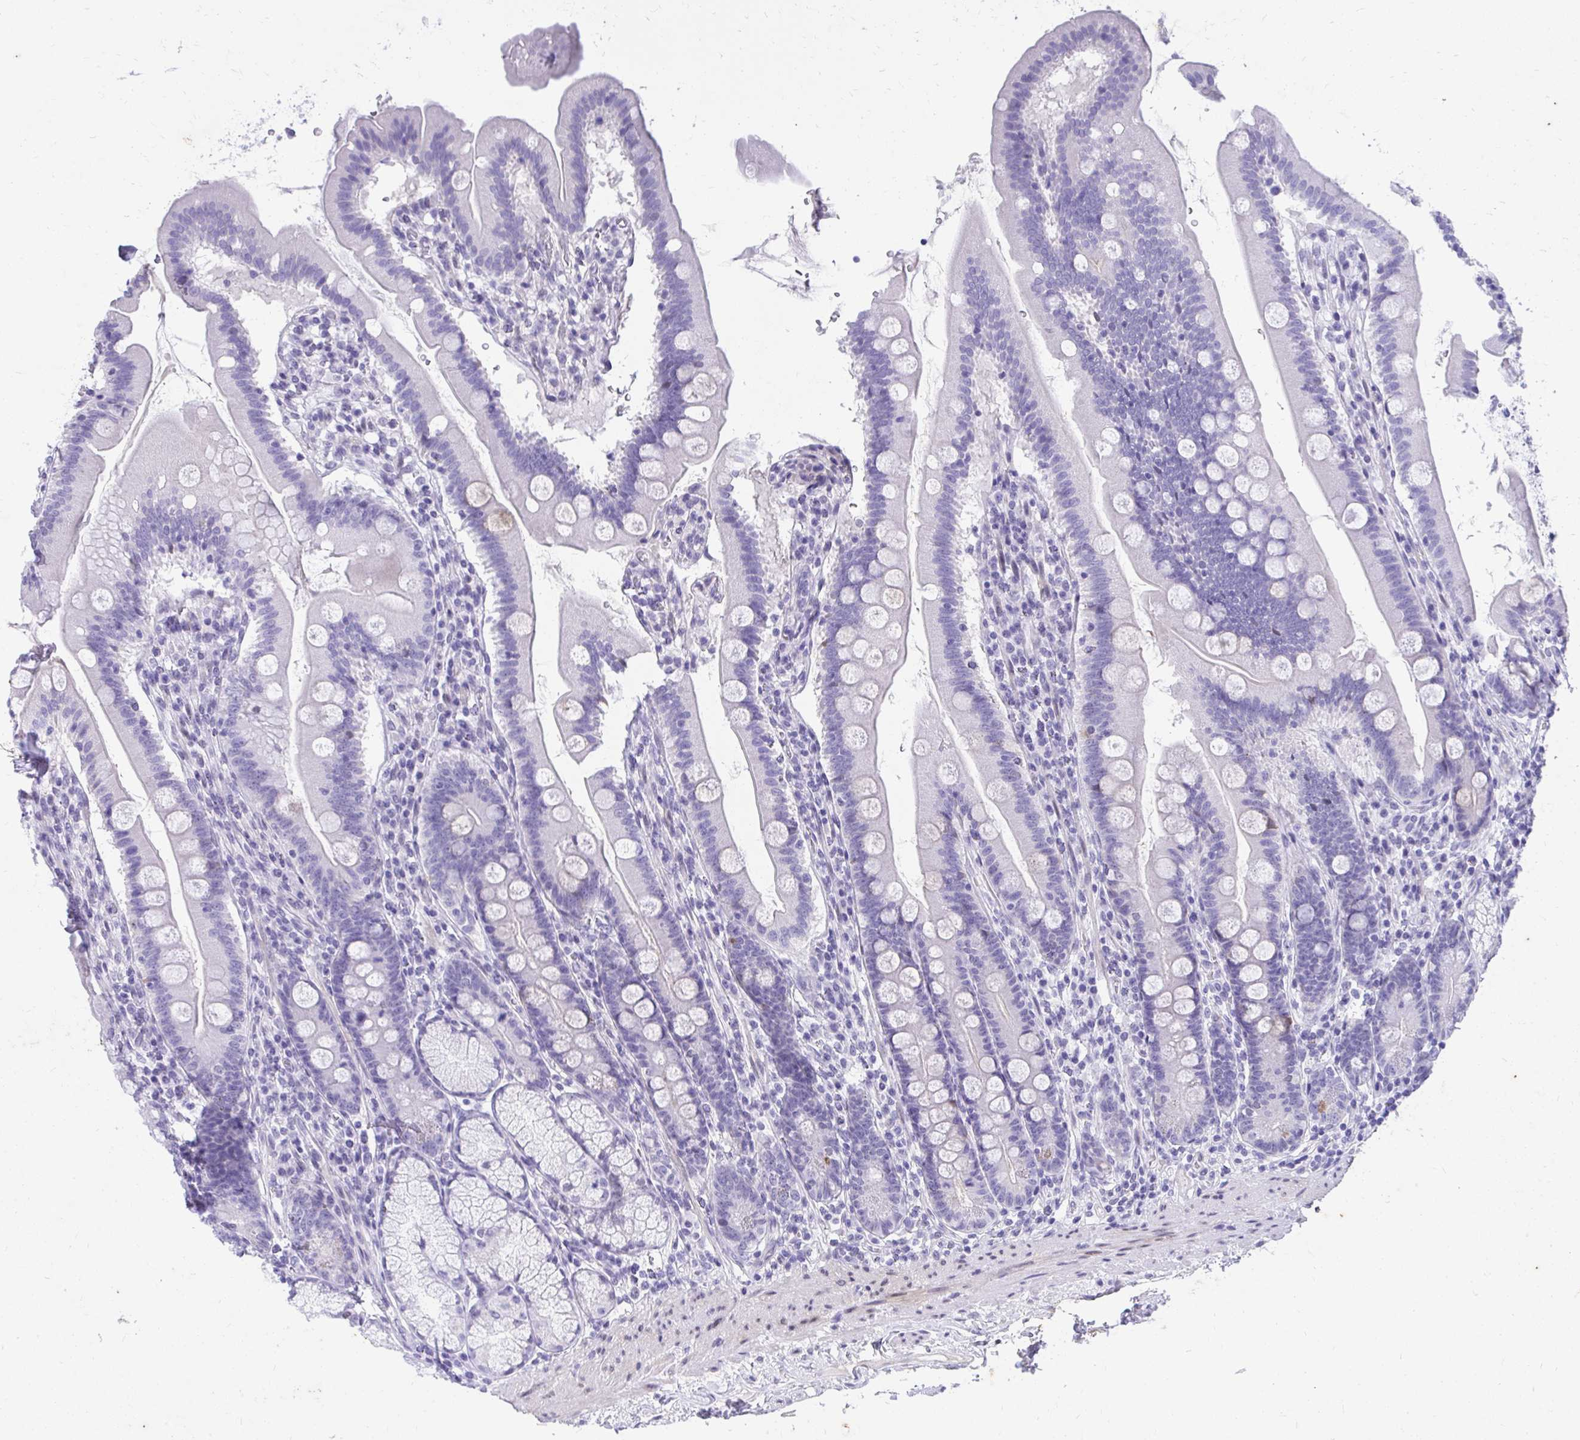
{"staining": {"intensity": "moderate", "quantity": "<25%", "location": "cytoplasmic/membranous"}, "tissue": "duodenum", "cell_type": "Glandular cells", "image_type": "normal", "snomed": [{"axis": "morphology", "description": "Normal tissue, NOS"}, {"axis": "topography", "description": "Duodenum"}], "caption": "Immunohistochemical staining of benign duodenum exhibits moderate cytoplasmic/membranous protein expression in about <25% of glandular cells.", "gene": "KLK1", "patient": {"sex": "female", "age": 67}}